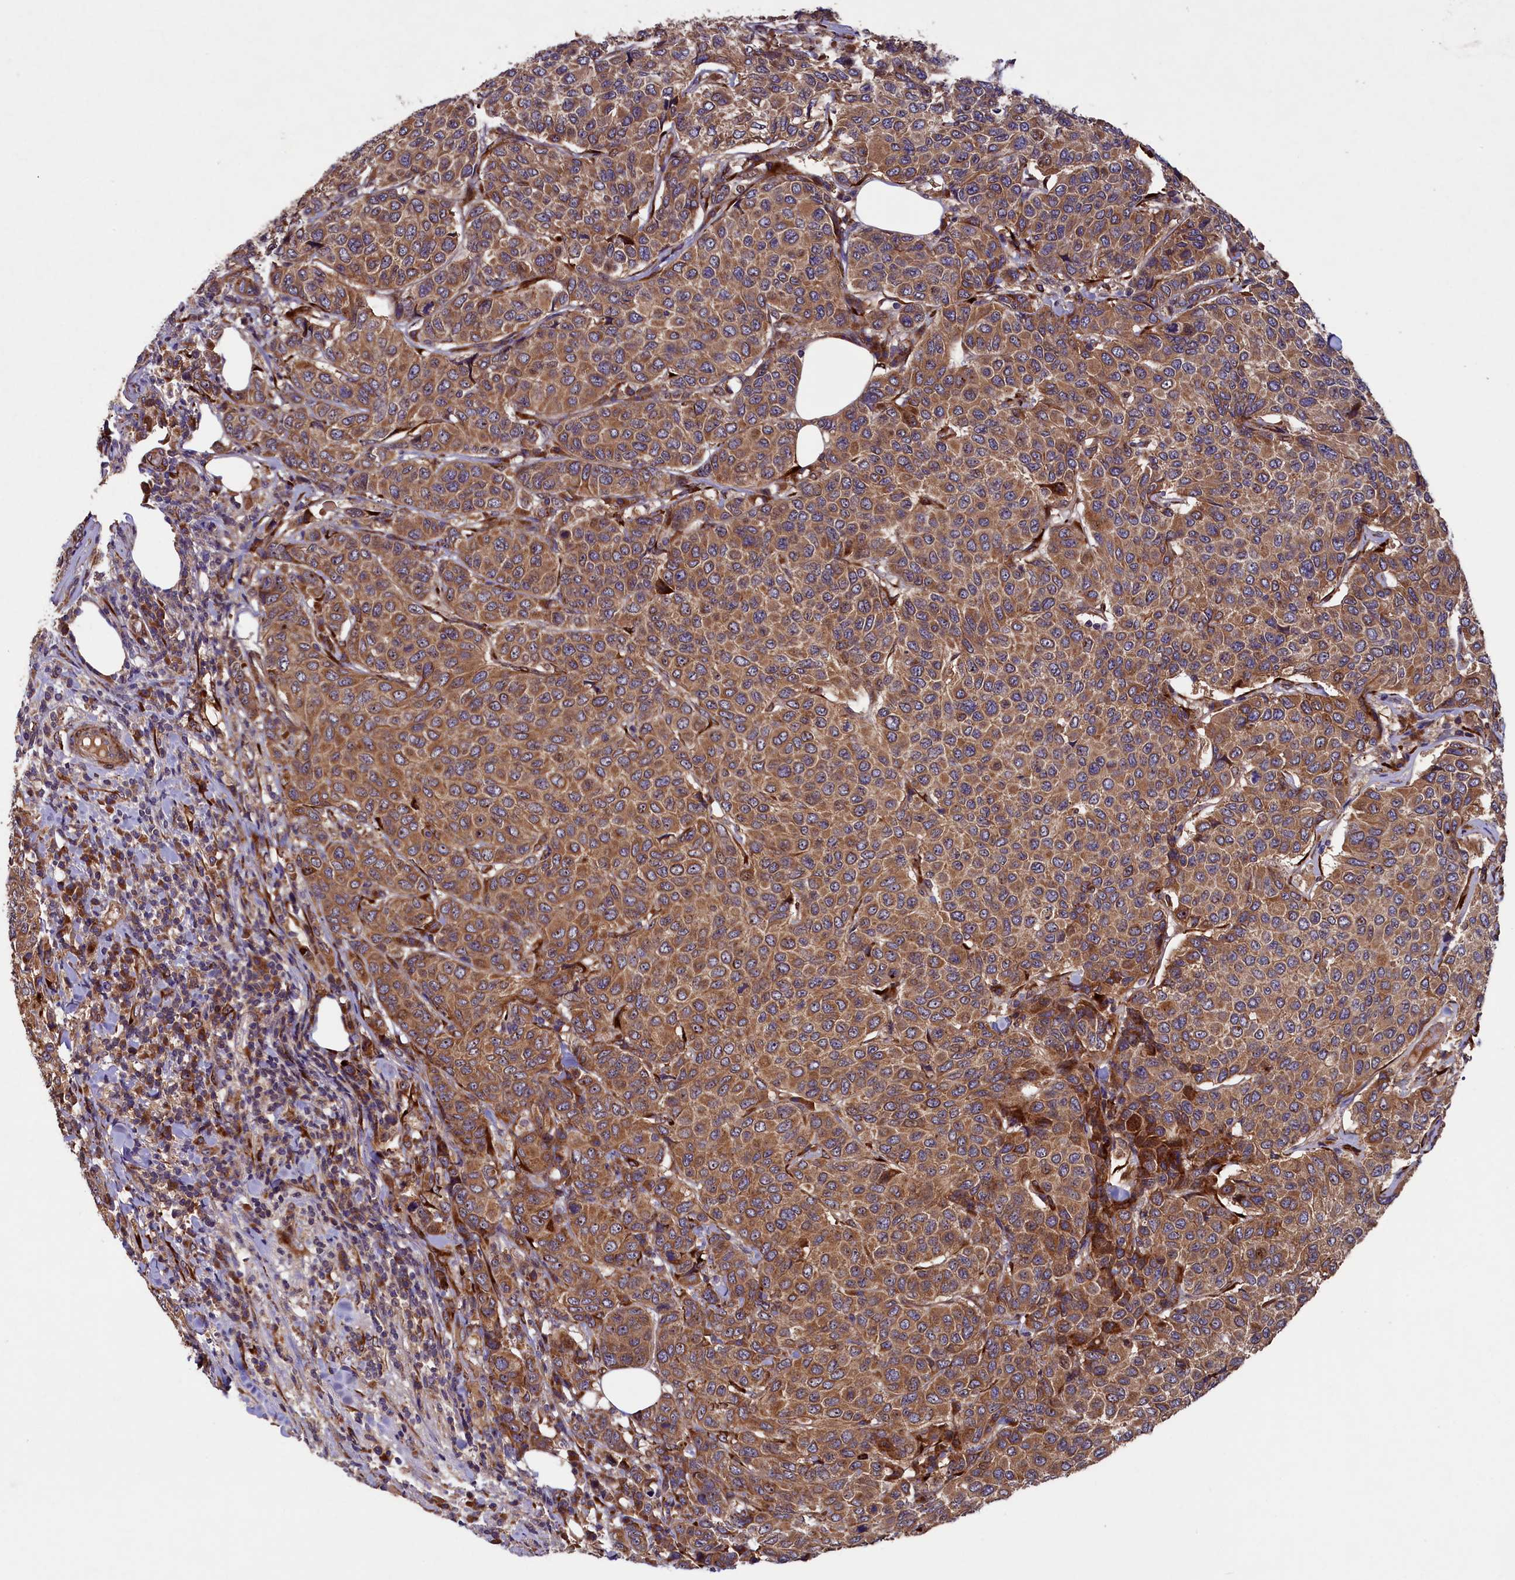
{"staining": {"intensity": "moderate", "quantity": ">75%", "location": "cytoplasmic/membranous"}, "tissue": "breast cancer", "cell_type": "Tumor cells", "image_type": "cancer", "snomed": [{"axis": "morphology", "description": "Duct carcinoma"}, {"axis": "topography", "description": "Breast"}], "caption": "Invasive ductal carcinoma (breast) stained for a protein reveals moderate cytoplasmic/membranous positivity in tumor cells.", "gene": "ARRDC4", "patient": {"sex": "female", "age": 55}}